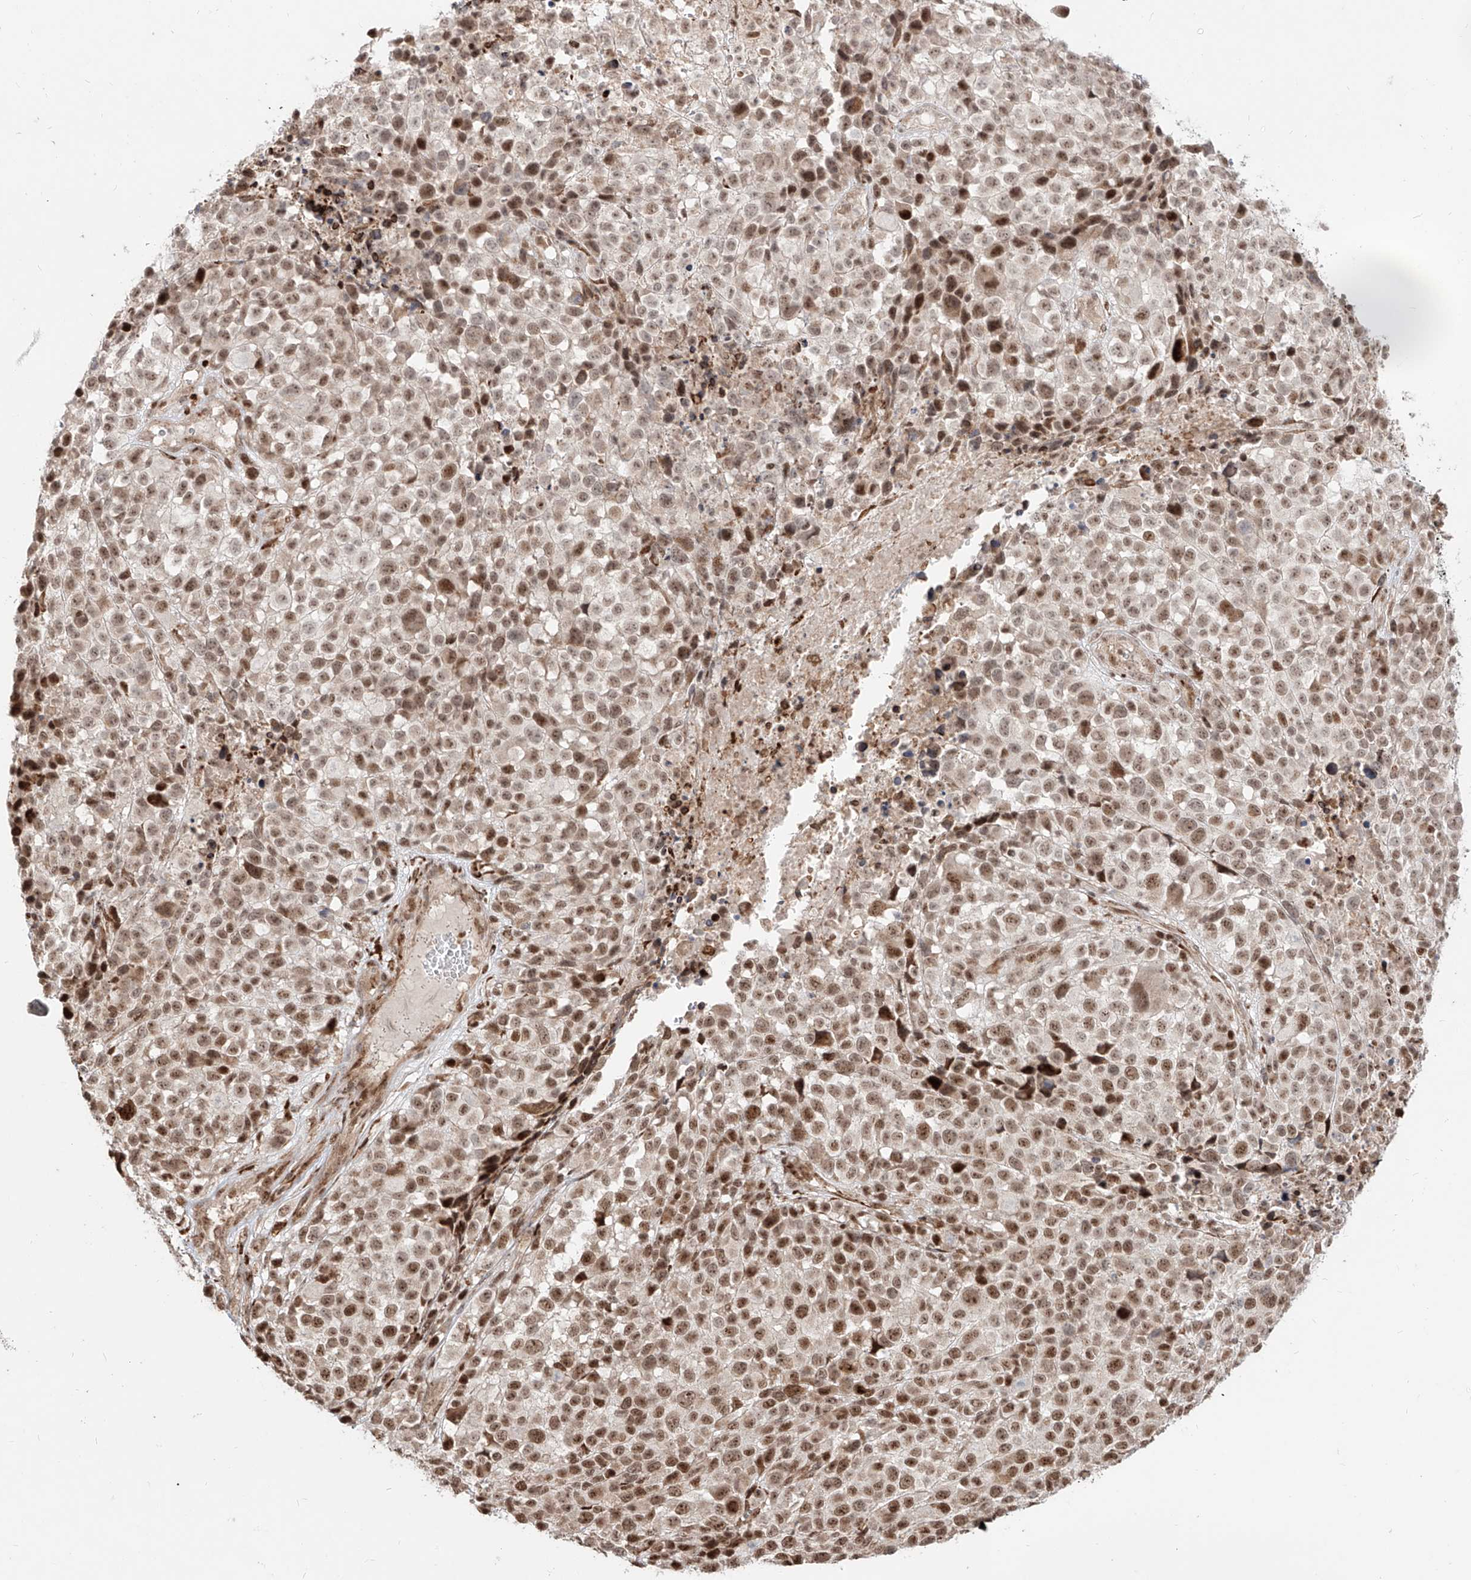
{"staining": {"intensity": "moderate", "quantity": ">75%", "location": "nuclear"}, "tissue": "melanoma", "cell_type": "Tumor cells", "image_type": "cancer", "snomed": [{"axis": "morphology", "description": "Malignant melanoma, NOS"}, {"axis": "topography", "description": "Skin of trunk"}], "caption": "Protein staining by immunohistochemistry demonstrates moderate nuclear positivity in approximately >75% of tumor cells in melanoma.", "gene": "ZNF710", "patient": {"sex": "male", "age": 71}}